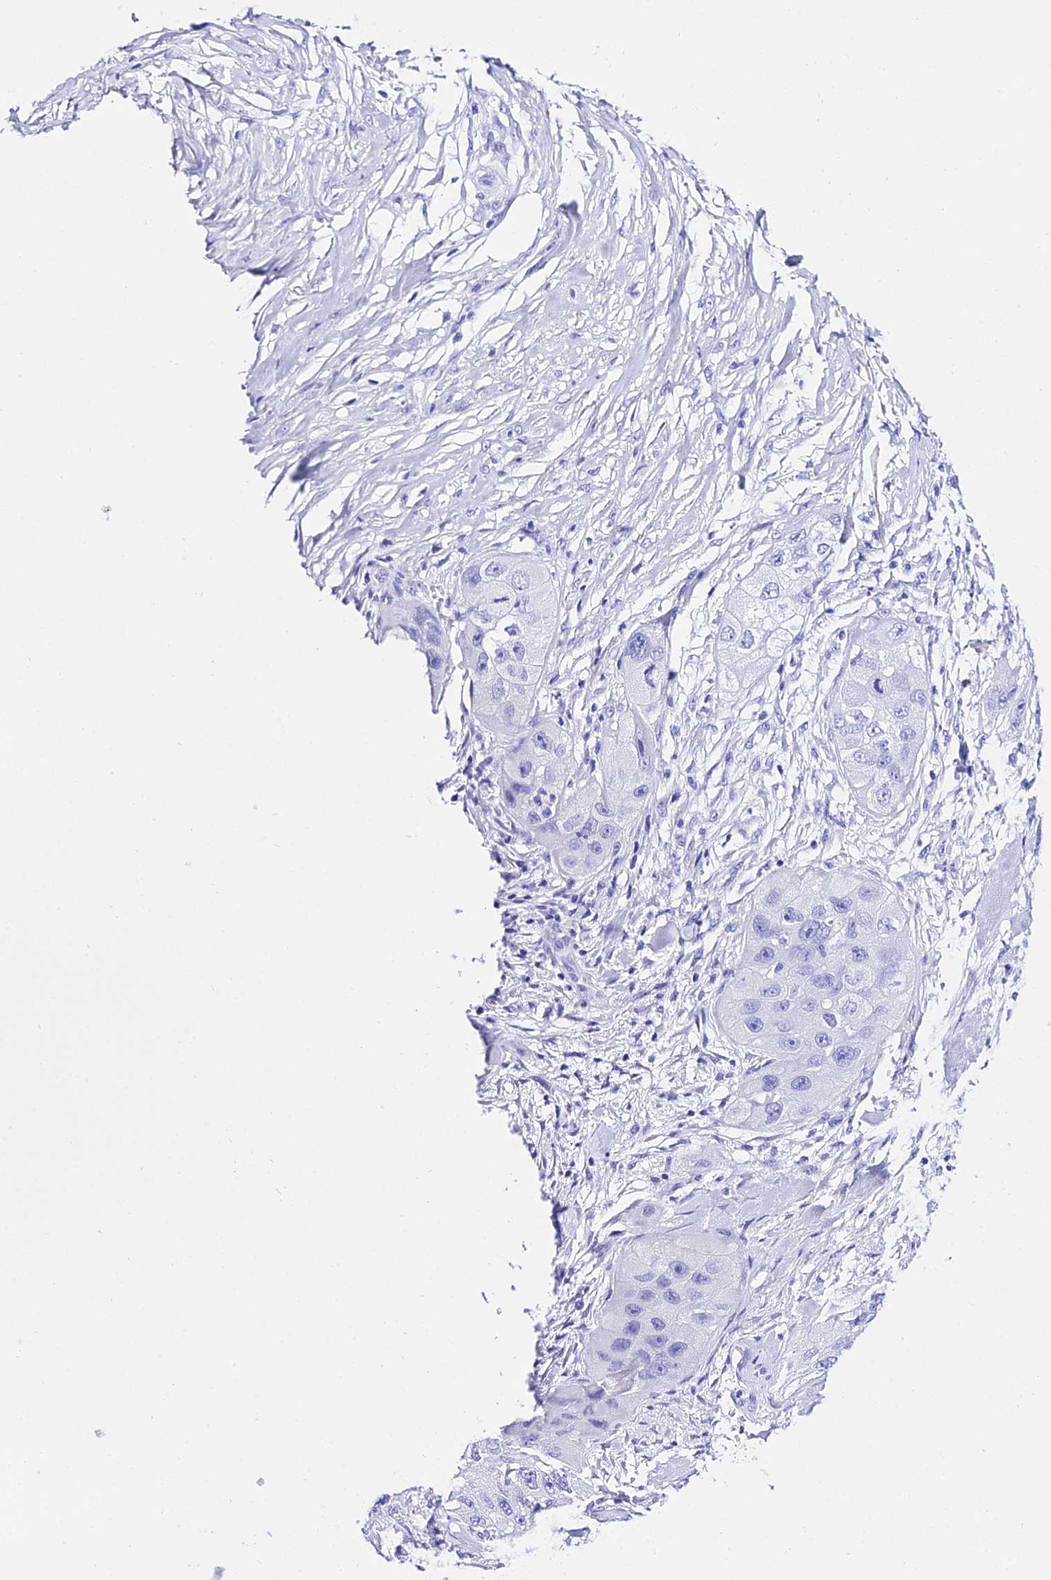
{"staining": {"intensity": "negative", "quantity": "none", "location": "none"}, "tissue": "skin cancer", "cell_type": "Tumor cells", "image_type": "cancer", "snomed": [{"axis": "morphology", "description": "Squamous cell carcinoma, NOS"}, {"axis": "topography", "description": "Skin"}, {"axis": "topography", "description": "Subcutis"}], "caption": "There is no significant staining in tumor cells of squamous cell carcinoma (skin).", "gene": "TRMT44", "patient": {"sex": "male", "age": 73}}